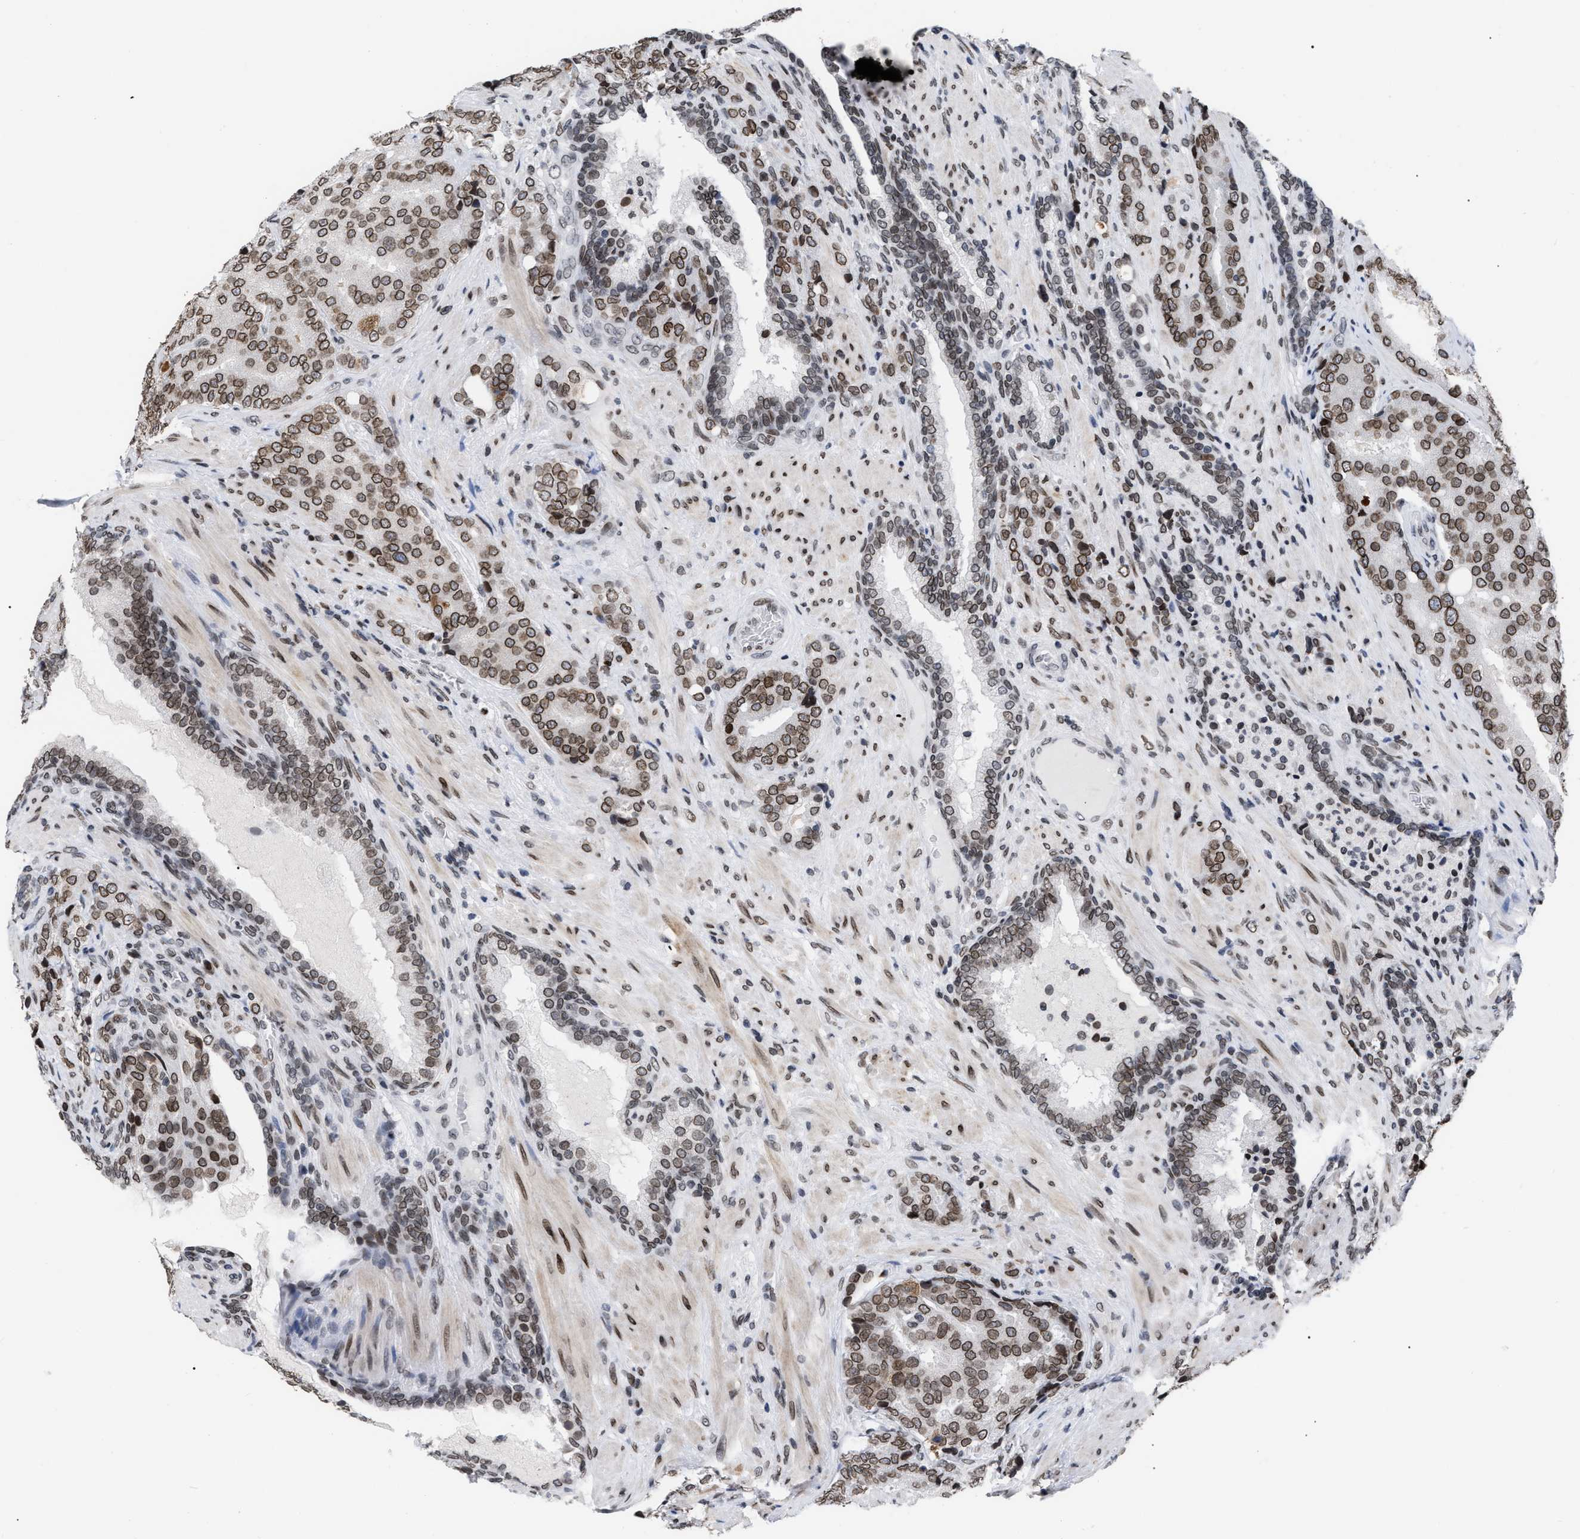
{"staining": {"intensity": "moderate", "quantity": ">75%", "location": "cytoplasmic/membranous,nuclear"}, "tissue": "prostate cancer", "cell_type": "Tumor cells", "image_type": "cancer", "snomed": [{"axis": "morphology", "description": "Adenocarcinoma, High grade"}, {"axis": "topography", "description": "Prostate"}], "caption": "IHC histopathology image of neoplastic tissue: adenocarcinoma (high-grade) (prostate) stained using immunohistochemistry (IHC) displays medium levels of moderate protein expression localized specifically in the cytoplasmic/membranous and nuclear of tumor cells, appearing as a cytoplasmic/membranous and nuclear brown color.", "gene": "TPR", "patient": {"sex": "male", "age": 50}}